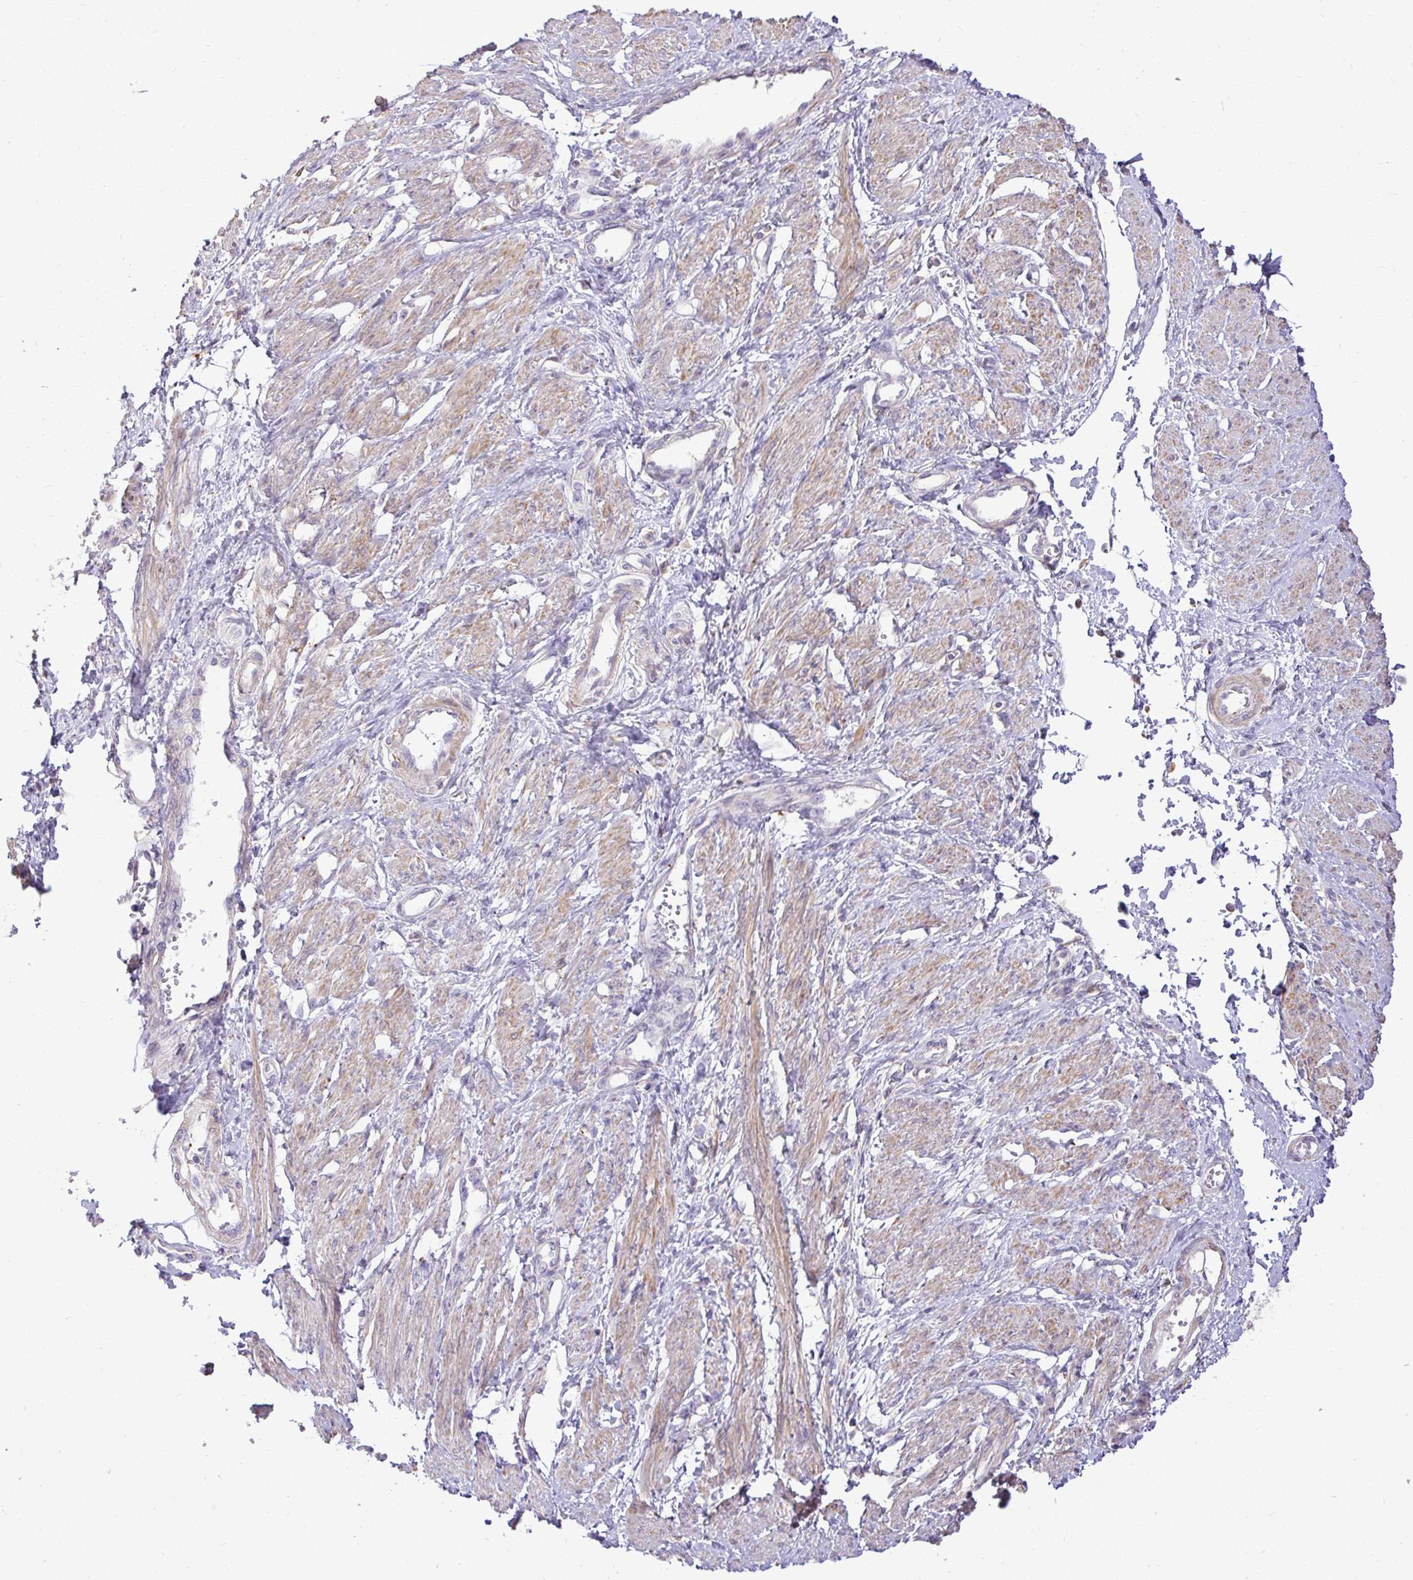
{"staining": {"intensity": "weak", "quantity": "25%-75%", "location": "cytoplasmic/membranous"}, "tissue": "smooth muscle", "cell_type": "Smooth muscle cells", "image_type": "normal", "snomed": [{"axis": "morphology", "description": "Normal tissue, NOS"}, {"axis": "topography", "description": "Smooth muscle"}, {"axis": "topography", "description": "Uterus"}], "caption": "Immunohistochemistry (IHC) staining of normal smooth muscle, which exhibits low levels of weak cytoplasmic/membranous staining in approximately 25%-75% of smooth muscle cells indicating weak cytoplasmic/membranous protein positivity. The staining was performed using DAB (3,3'-diaminobenzidine) (brown) for protein detection and nuclei were counterstained in hematoxylin (blue).", "gene": "STRIP1", "patient": {"sex": "female", "age": 39}}